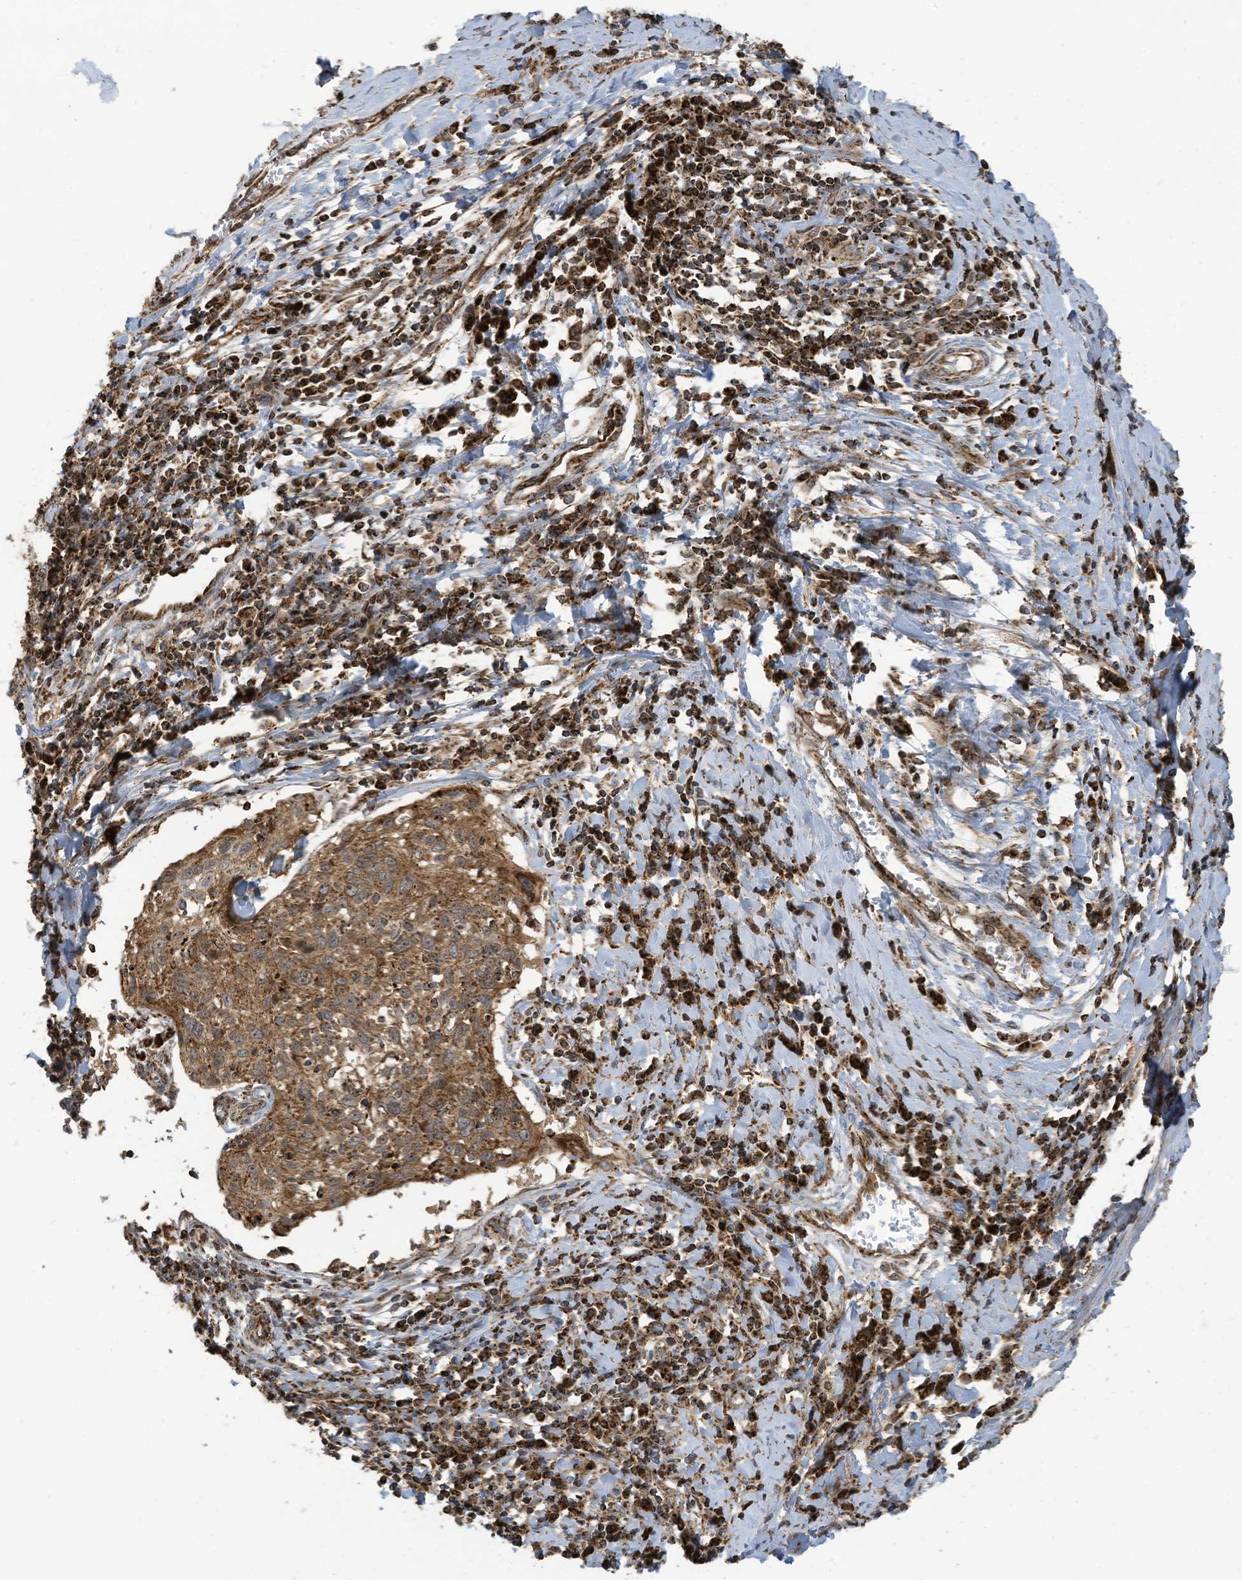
{"staining": {"intensity": "moderate", "quantity": ">75%", "location": "cytoplasmic/membranous"}, "tissue": "cervical cancer", "cell_type": "Tumor cells", "image_type": "cancer", "snomed": [{"axis": "morphology", "description": "Squamous cell carcinoma, NOS"}, {"axis": "topography", "description": "Cervix"}], "caption": "Cervical squamous cell carcinoma stained with DAB (3,3'-diaminobenzidine) immunohistochemistry exhibits medium levels of moderate cytoplasmic/membranous positivity in about >75% of tumor cells. (DAB IHC with brightfield microscopy, high magnification).", "gene": "COX10", "patient": {"sex": "female", "age": 51}}